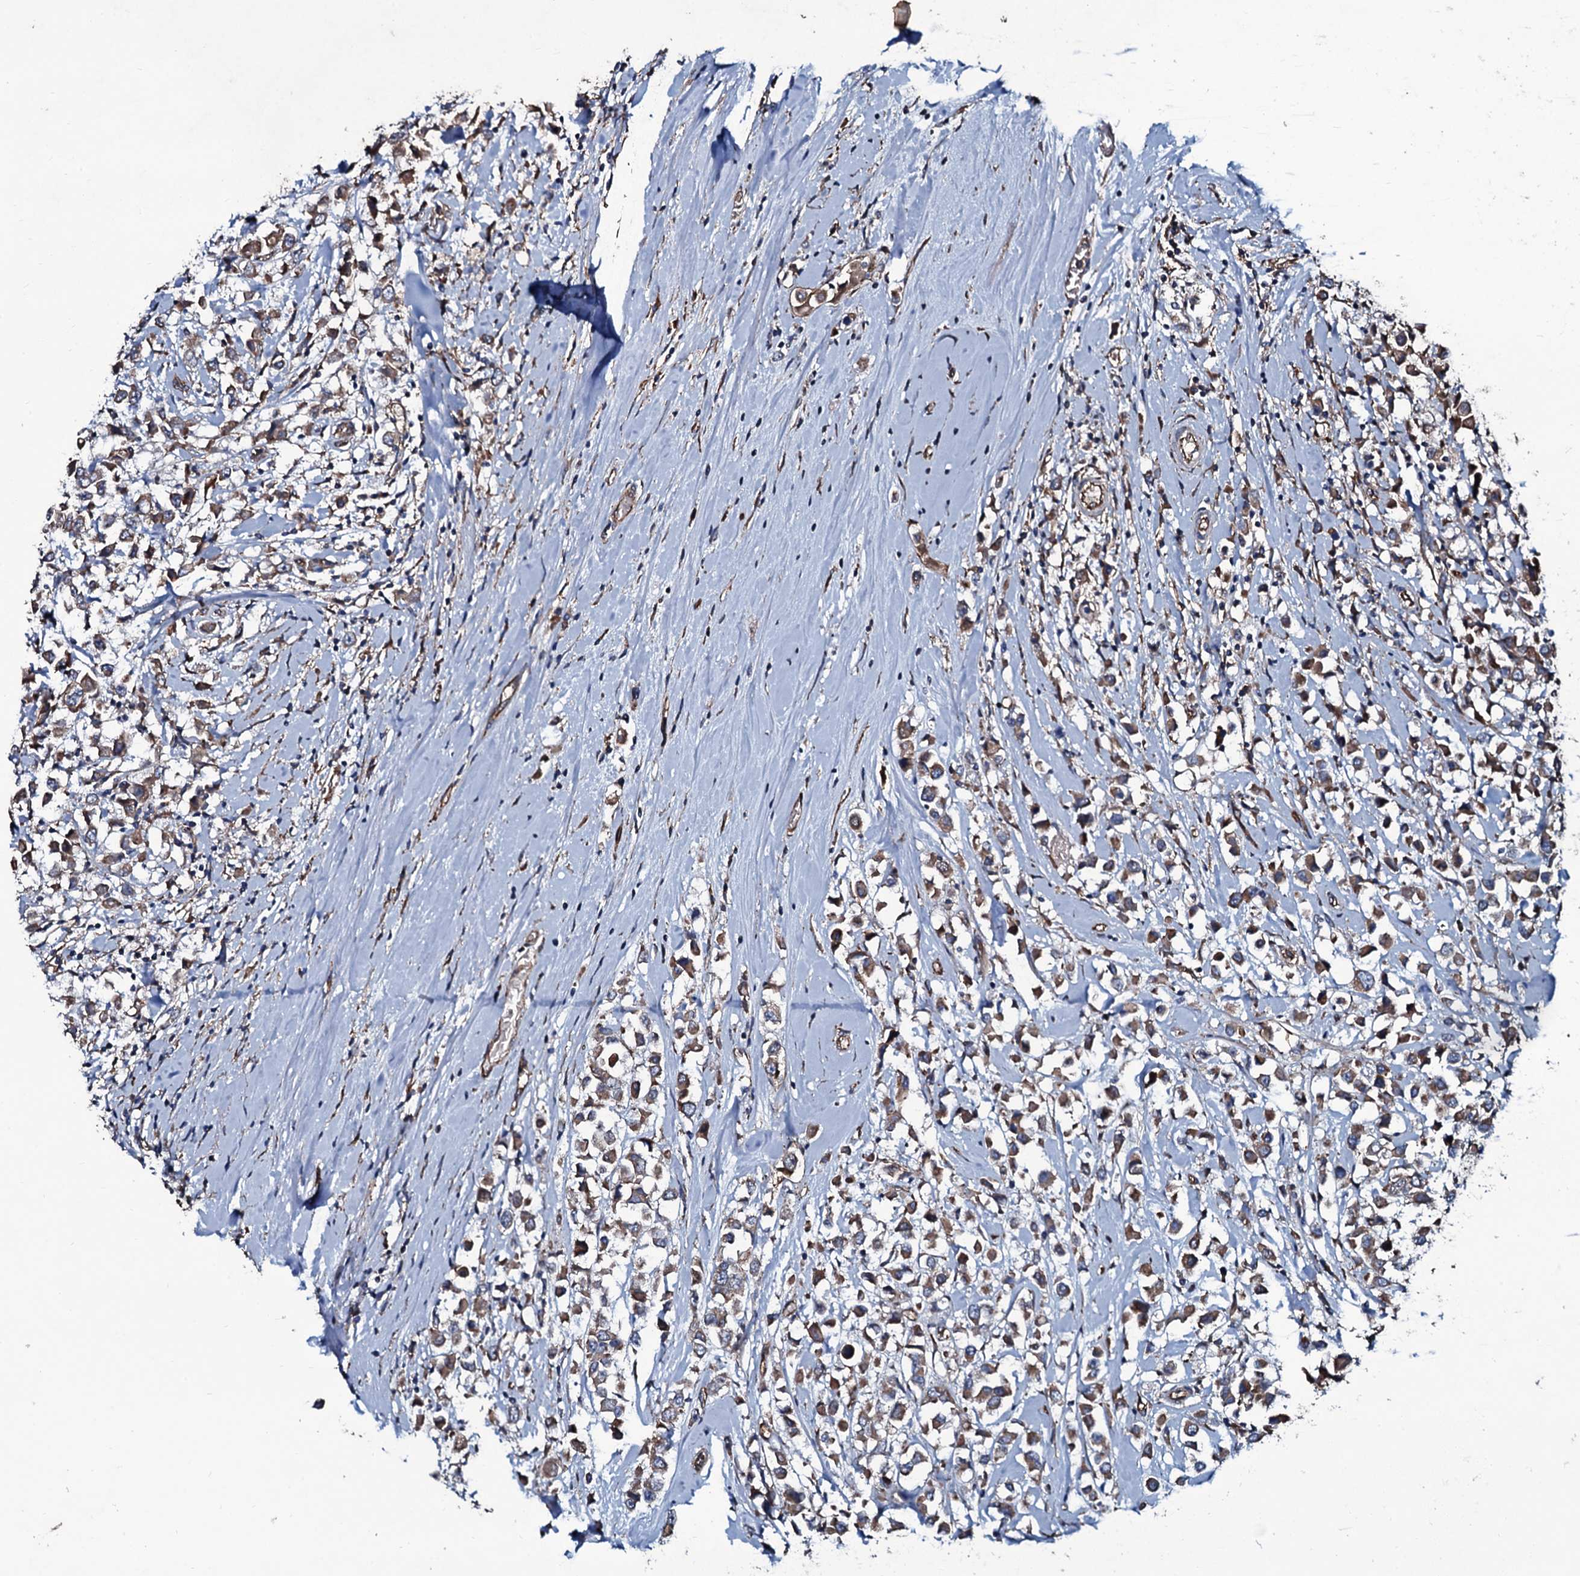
{"staining": {"intensity": "moderate", "quantity": ">75%", "location": "cytoplasmic/membranous"}, "tissue": "breast cancer", "cell_type": "Tumor cells", "image_type": "cancer", "snomed": [{"axis": "morphology", "description": "Duct carcinoma"}, {"axis": "topography", "description": "Breast"}], "caption": "A medium amount of moderate cytoplasmic/membranous positivity is present in approximately >75% of tumor cells in invasive ductal carcinoma (breast) tissue. (IHC, brightfield microscopy, high magnification).", "gene": "DMAC2", "patient": {"sex": "female", "age": 61}}